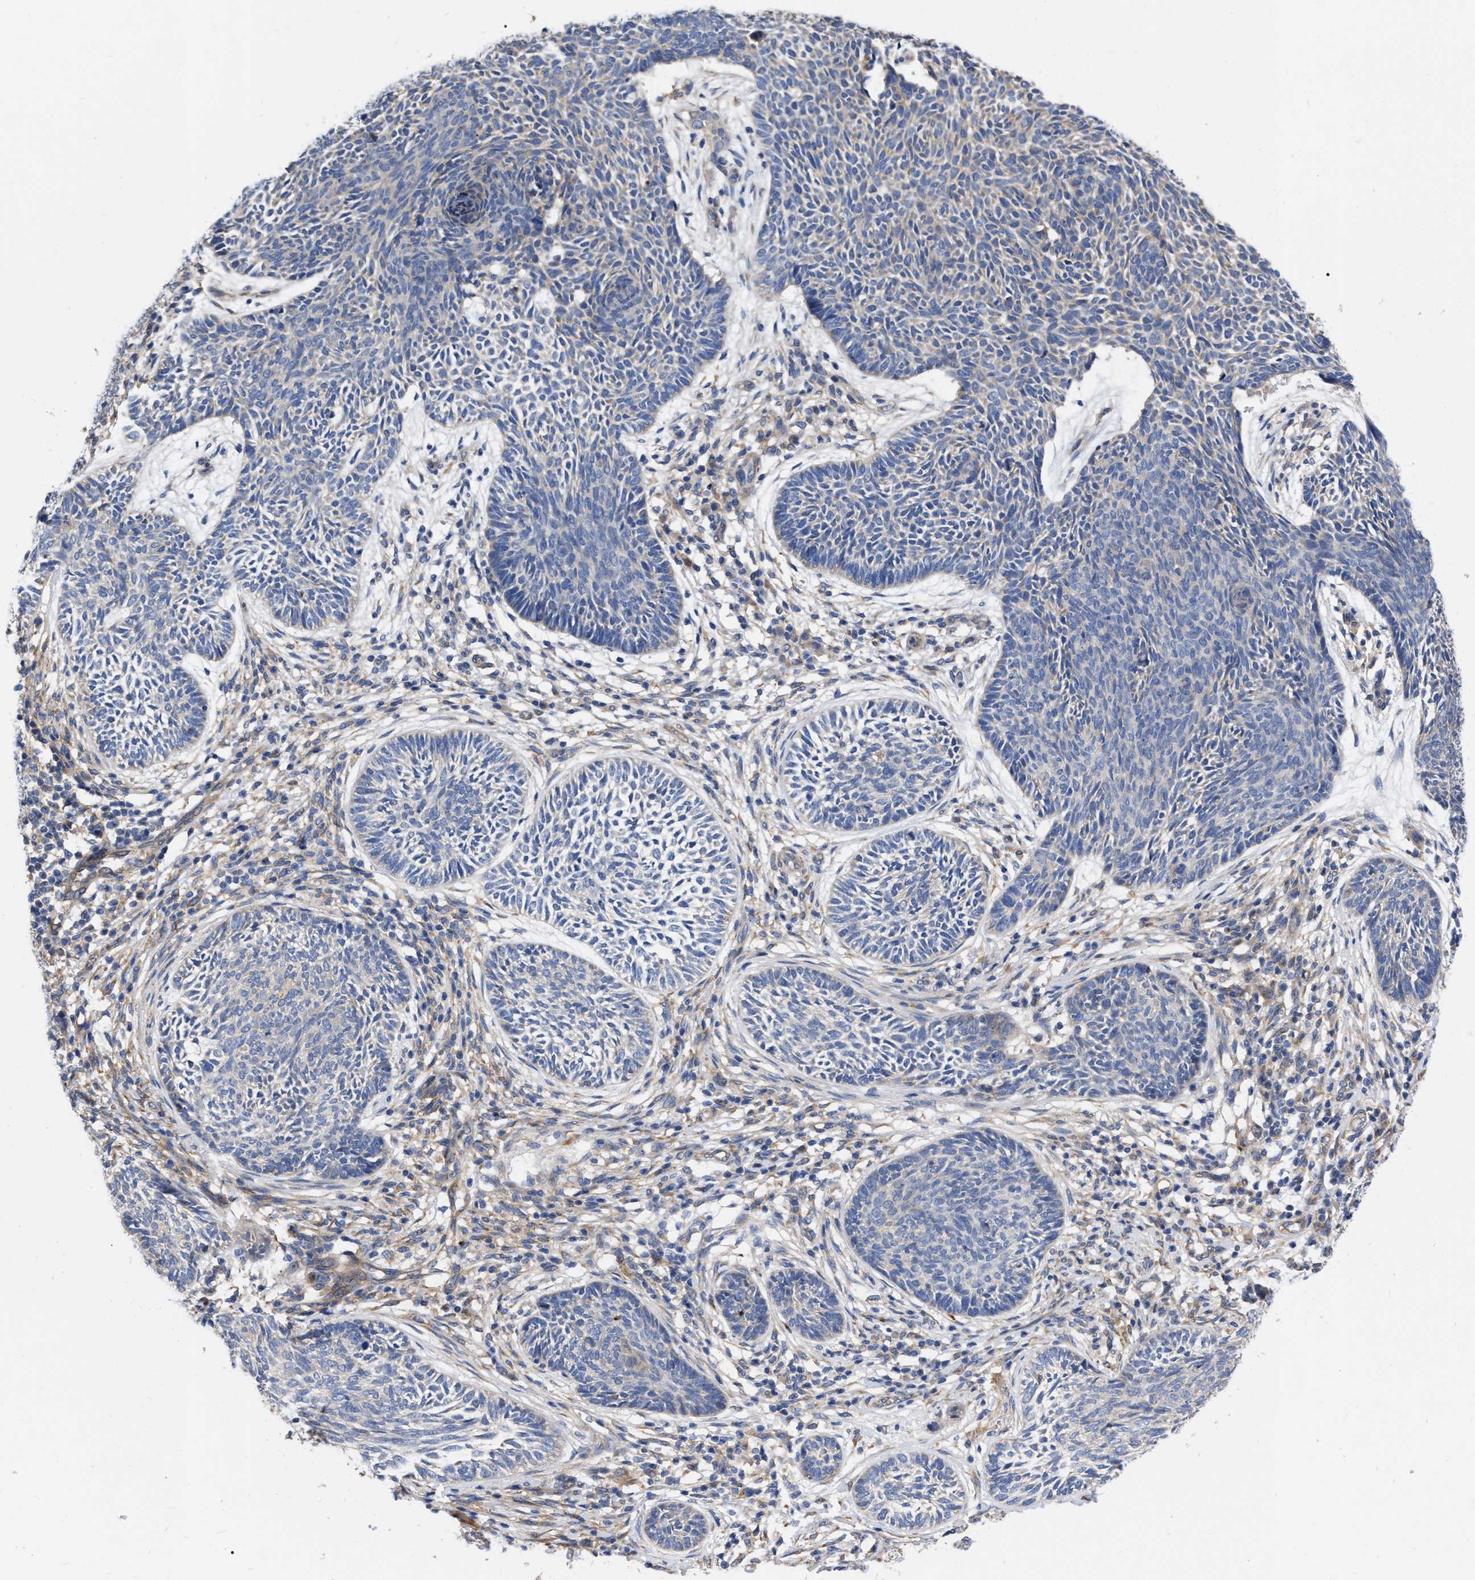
{"staining": {"intensity": "weak", "quantity": "<25%", "location": "cytoplasmic/membranous"}, "tissue": "skin cancer", "cell_type": "Tumor cells", "image_type": "cancer", "snomed": [{"axis": "morphology", "description": "Papilloma, NOS"}, {"axis": "morphology", "description": "Basal cell carcinoma"}, {"axis": "topography", "description": "Skin"}], "caption": "A high-resolution histopathology image shows immunohistochemistry staining of skin papilloma, which reveals no significant staining in tumor cells.", "gene": "MLST8", "patient": {"sex": "male", "age": 87}}